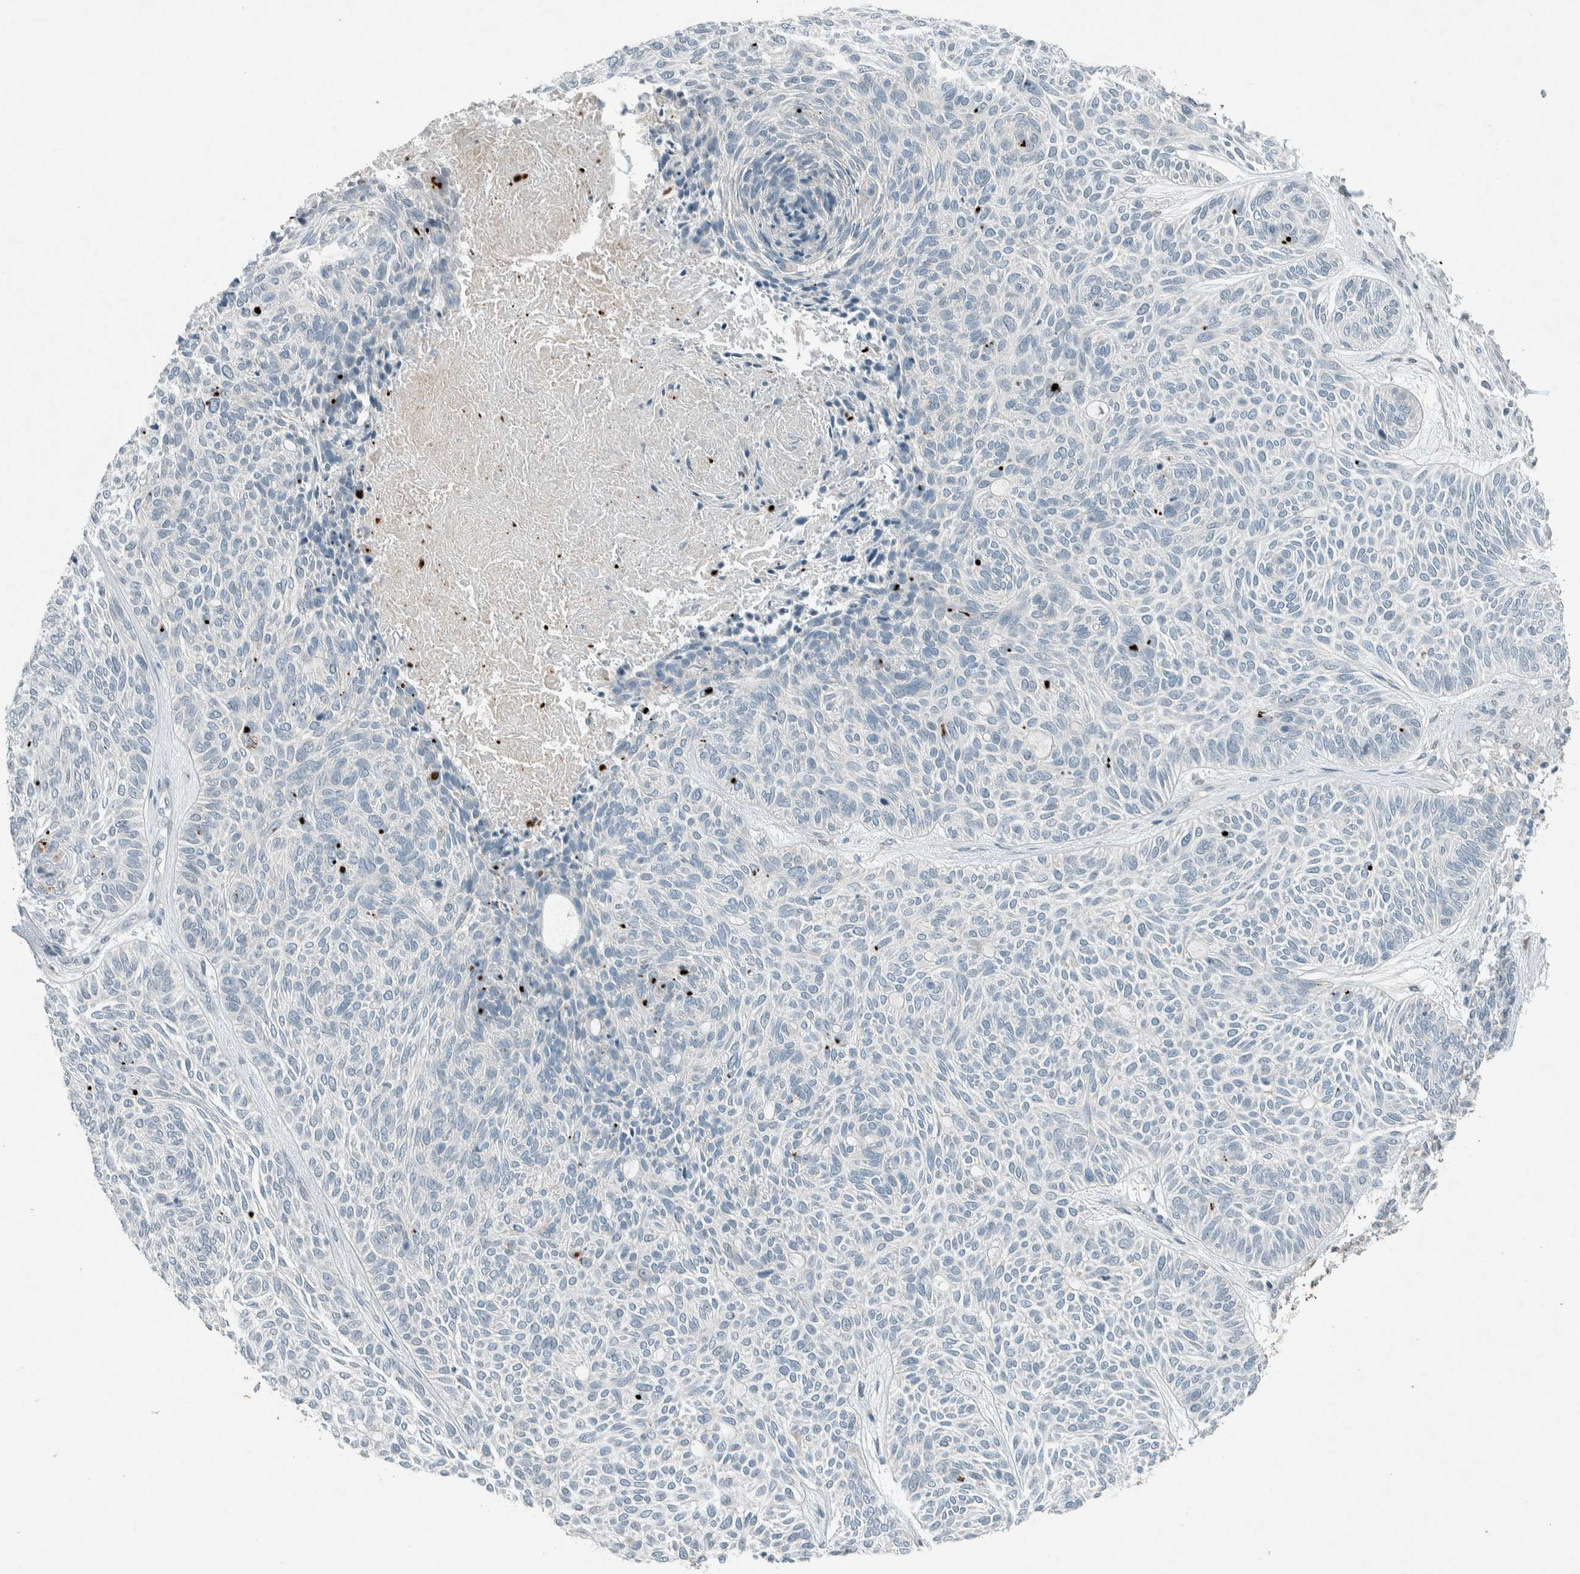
{"staining": {"intensity": "negative", "quantity": "none", "location": "none"}, "tissue": "skin cancer", "cell_type": "Tumor cells", "image_type": "cancer", "snomed": [{"axis": "morphology", "description": "Basal cell carcinoma"}, {"axis": "topography", "description": "Skin"}], "caption": "This photomicrograph is of skin cancer stained with immunohistochemistry to label a protein in brown with the nuclei are counter-stained blue. There is no expression in tumor cells.", "gene": "CERCAM", "patient": {"sex": "male", "age": 55}}